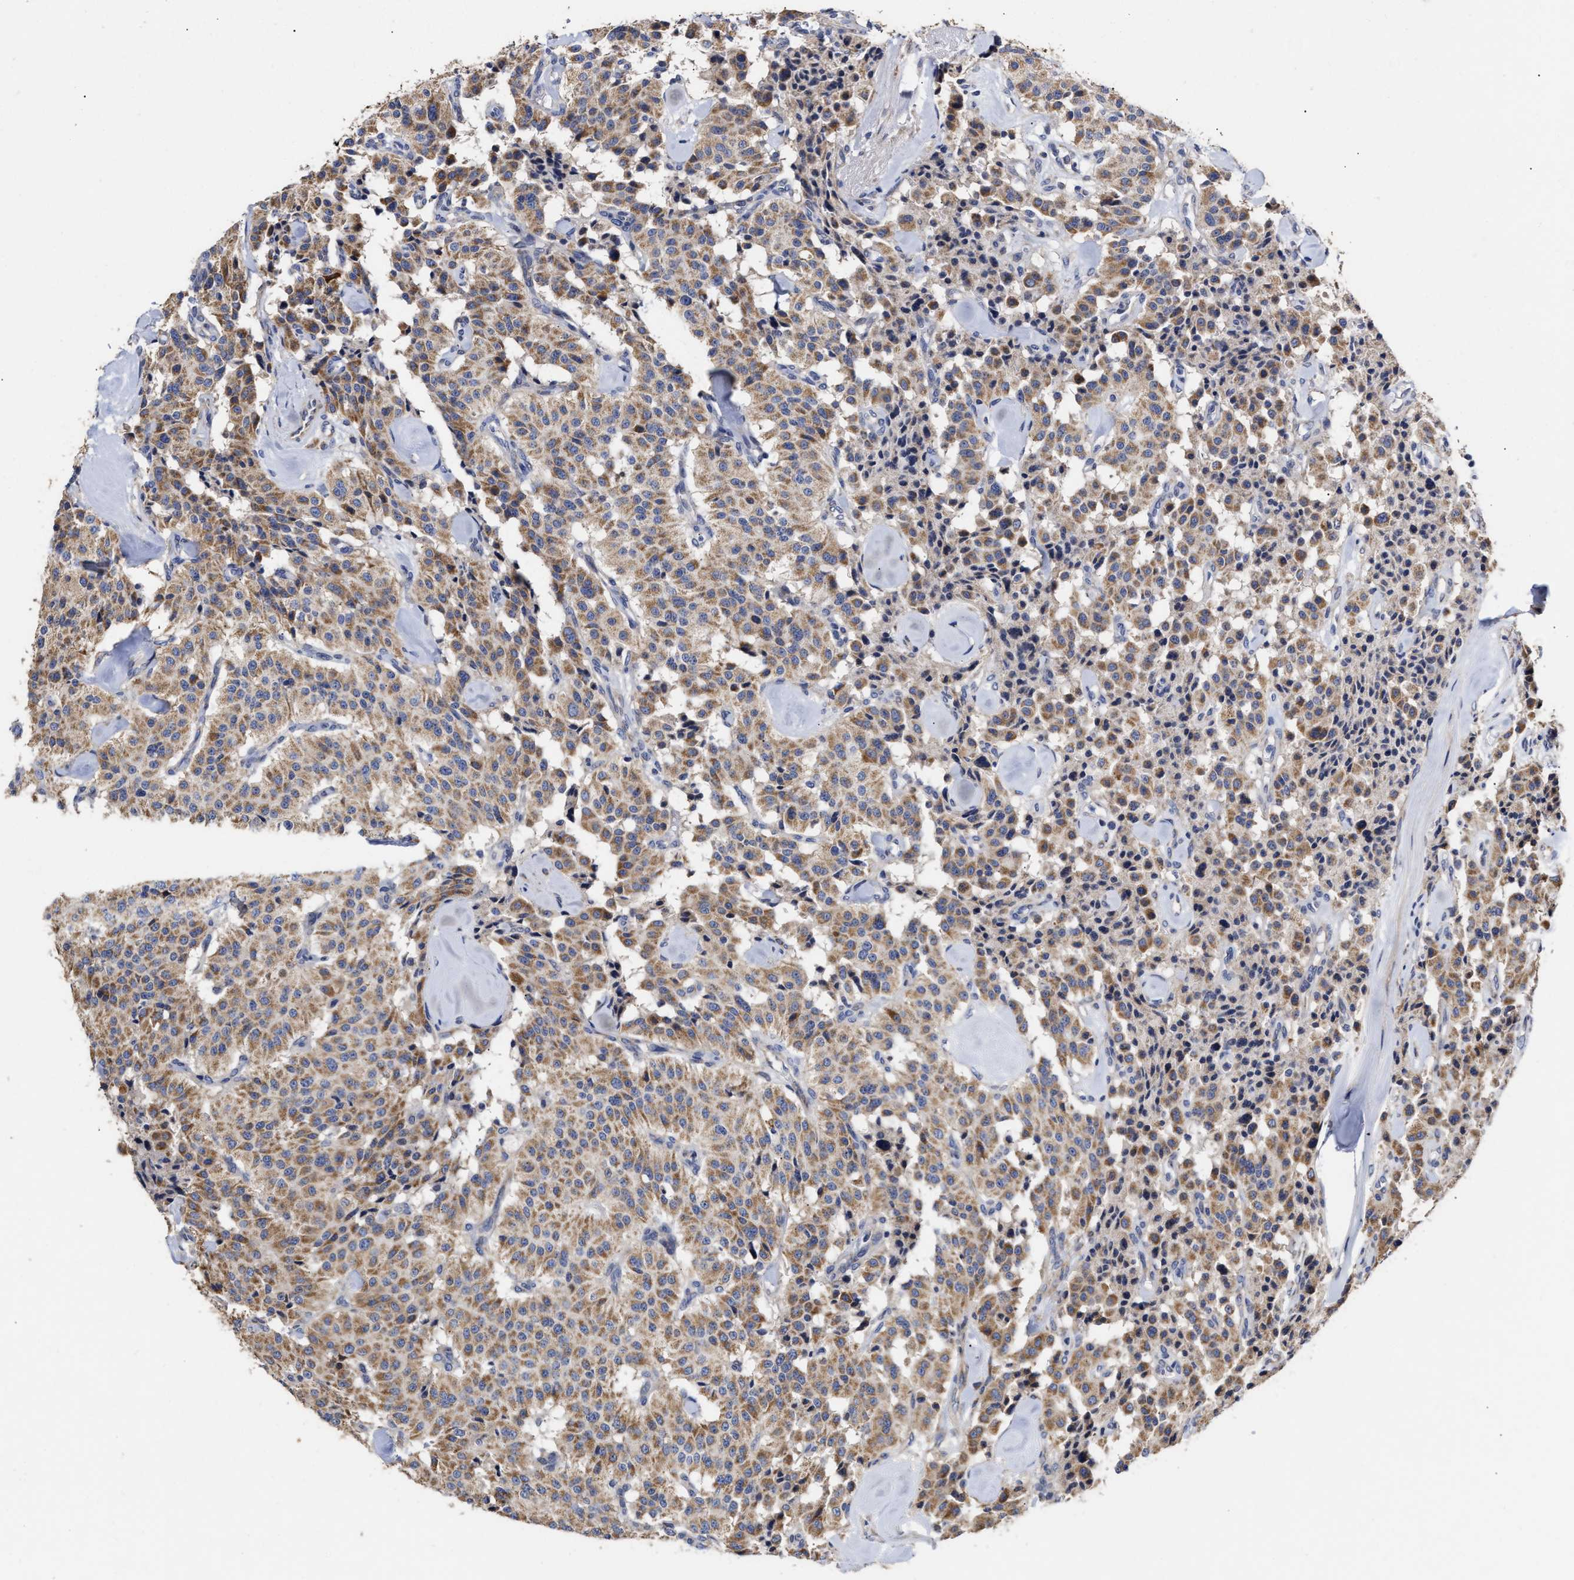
{"staining": {"intensity": "moderate", "quantity": ">75%", "location": "cytoplasmic/membranous"}, "tissue": "carcinoid", "cell_type": "Tumor cells", "image_type": "cancer", "snomed": [{"axis": "morphology", "description": "Carcinoid, malignant, NOS"}, {"axis": "topography", "description": "Lung"}], "caption": "Carcinoid (malignant) stained with DAB (3,3'-diaminobenzidine) IHC demonstrates medium levels of moderate cytoplasmic/membranous positivity in about >75% of tumor cells.", "gene": "MALSU1", "patient": {"sex": "male", "age": 30}}